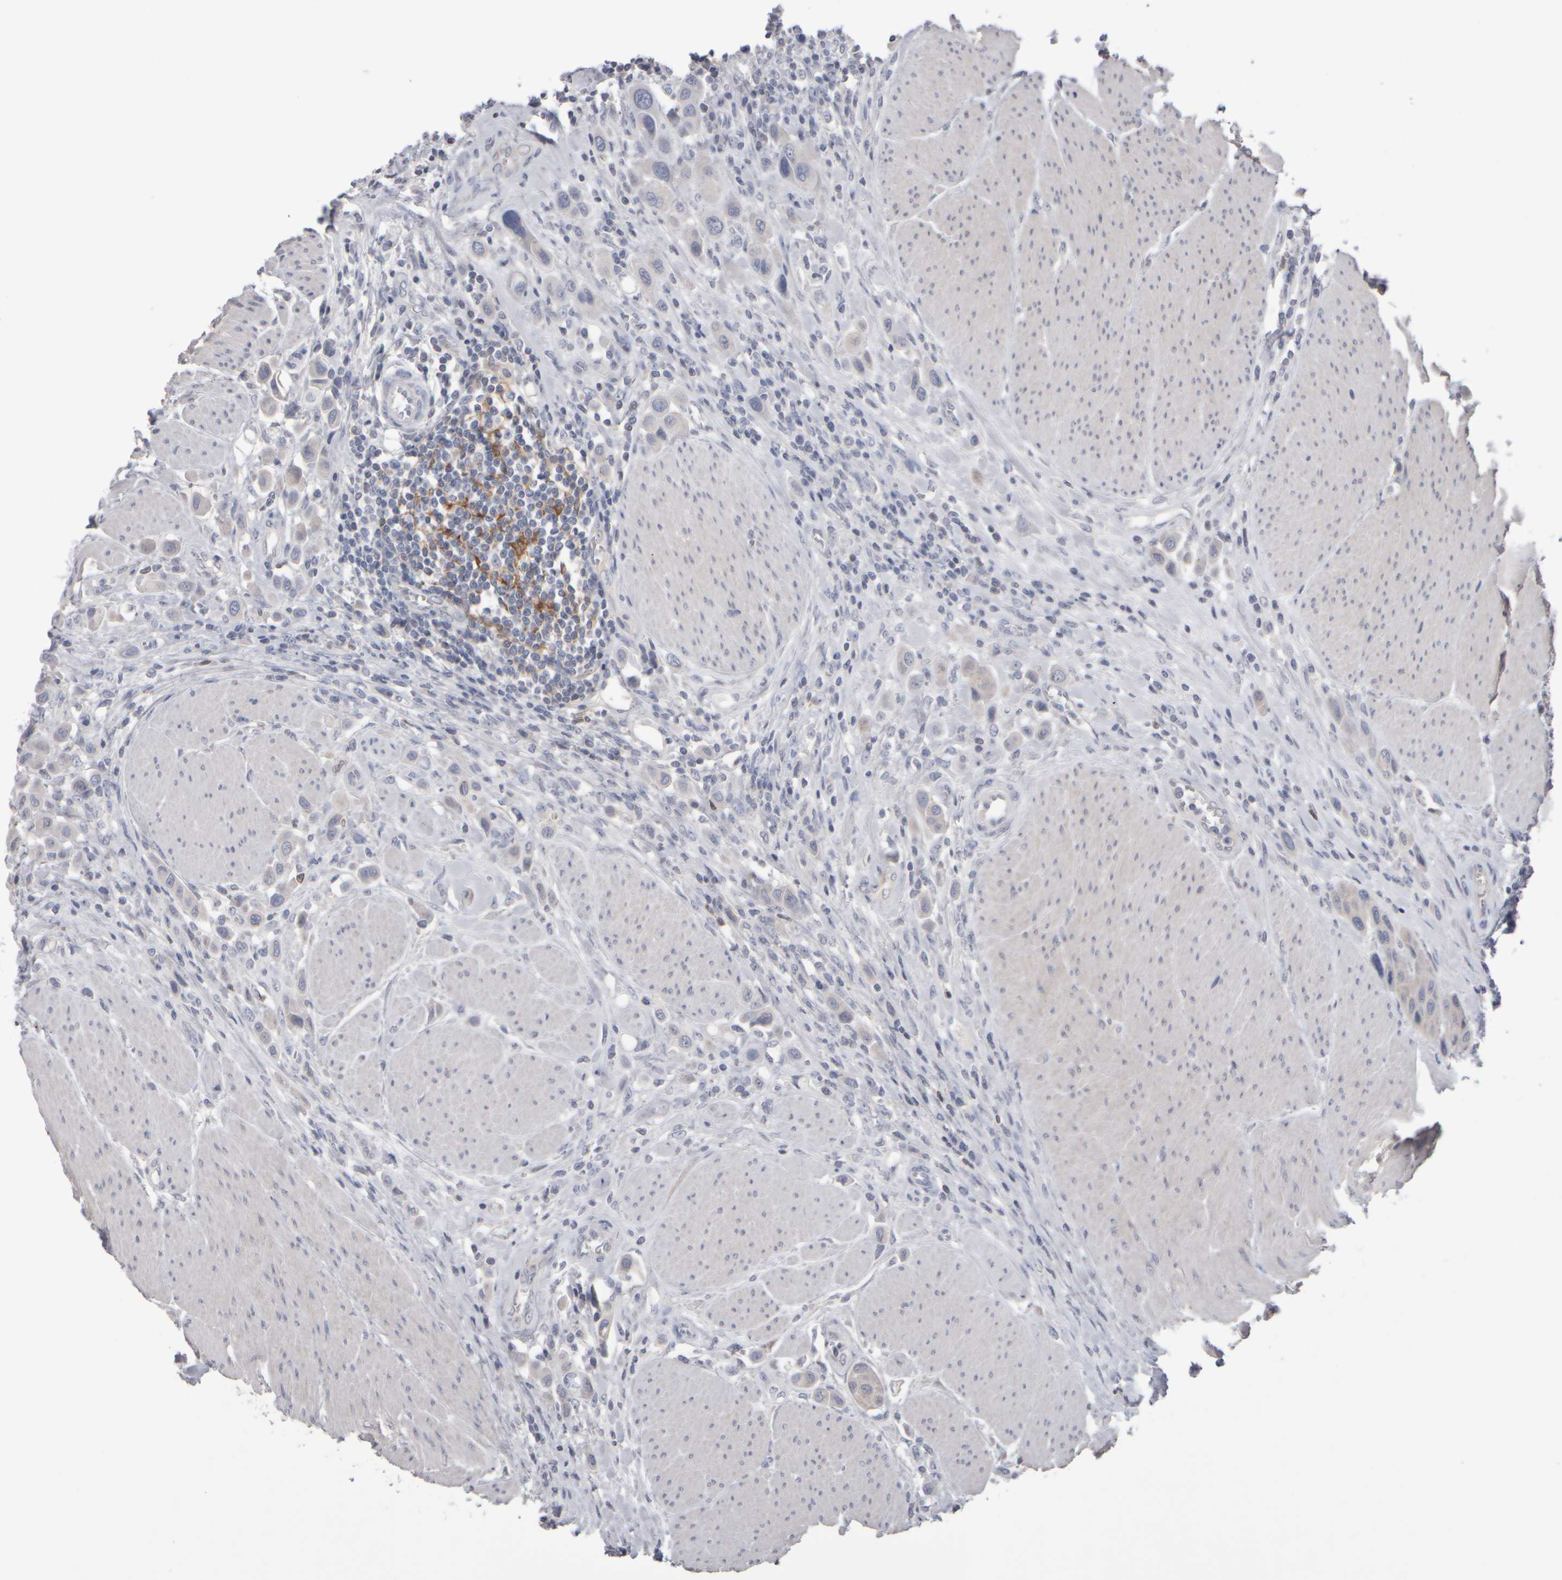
{"staining": {"intensity": "negative", "quantity": "none", "location": "none"}, "tissue": "urothelial cancer", "cell_type": "Tumor cells", "image_type": "cancer", "snomed": [{"axis": "morphology", "description": "Urothelial carcinoma, High grade"}, {"axis": "topography", "description": "Urinary bladder"}], "caption": "The photomicrograph reveals no significant staining in tumor cells of urothelial cancer.", "gene": "EPHX2", "patient": {"sex": "male", "age": 50}}